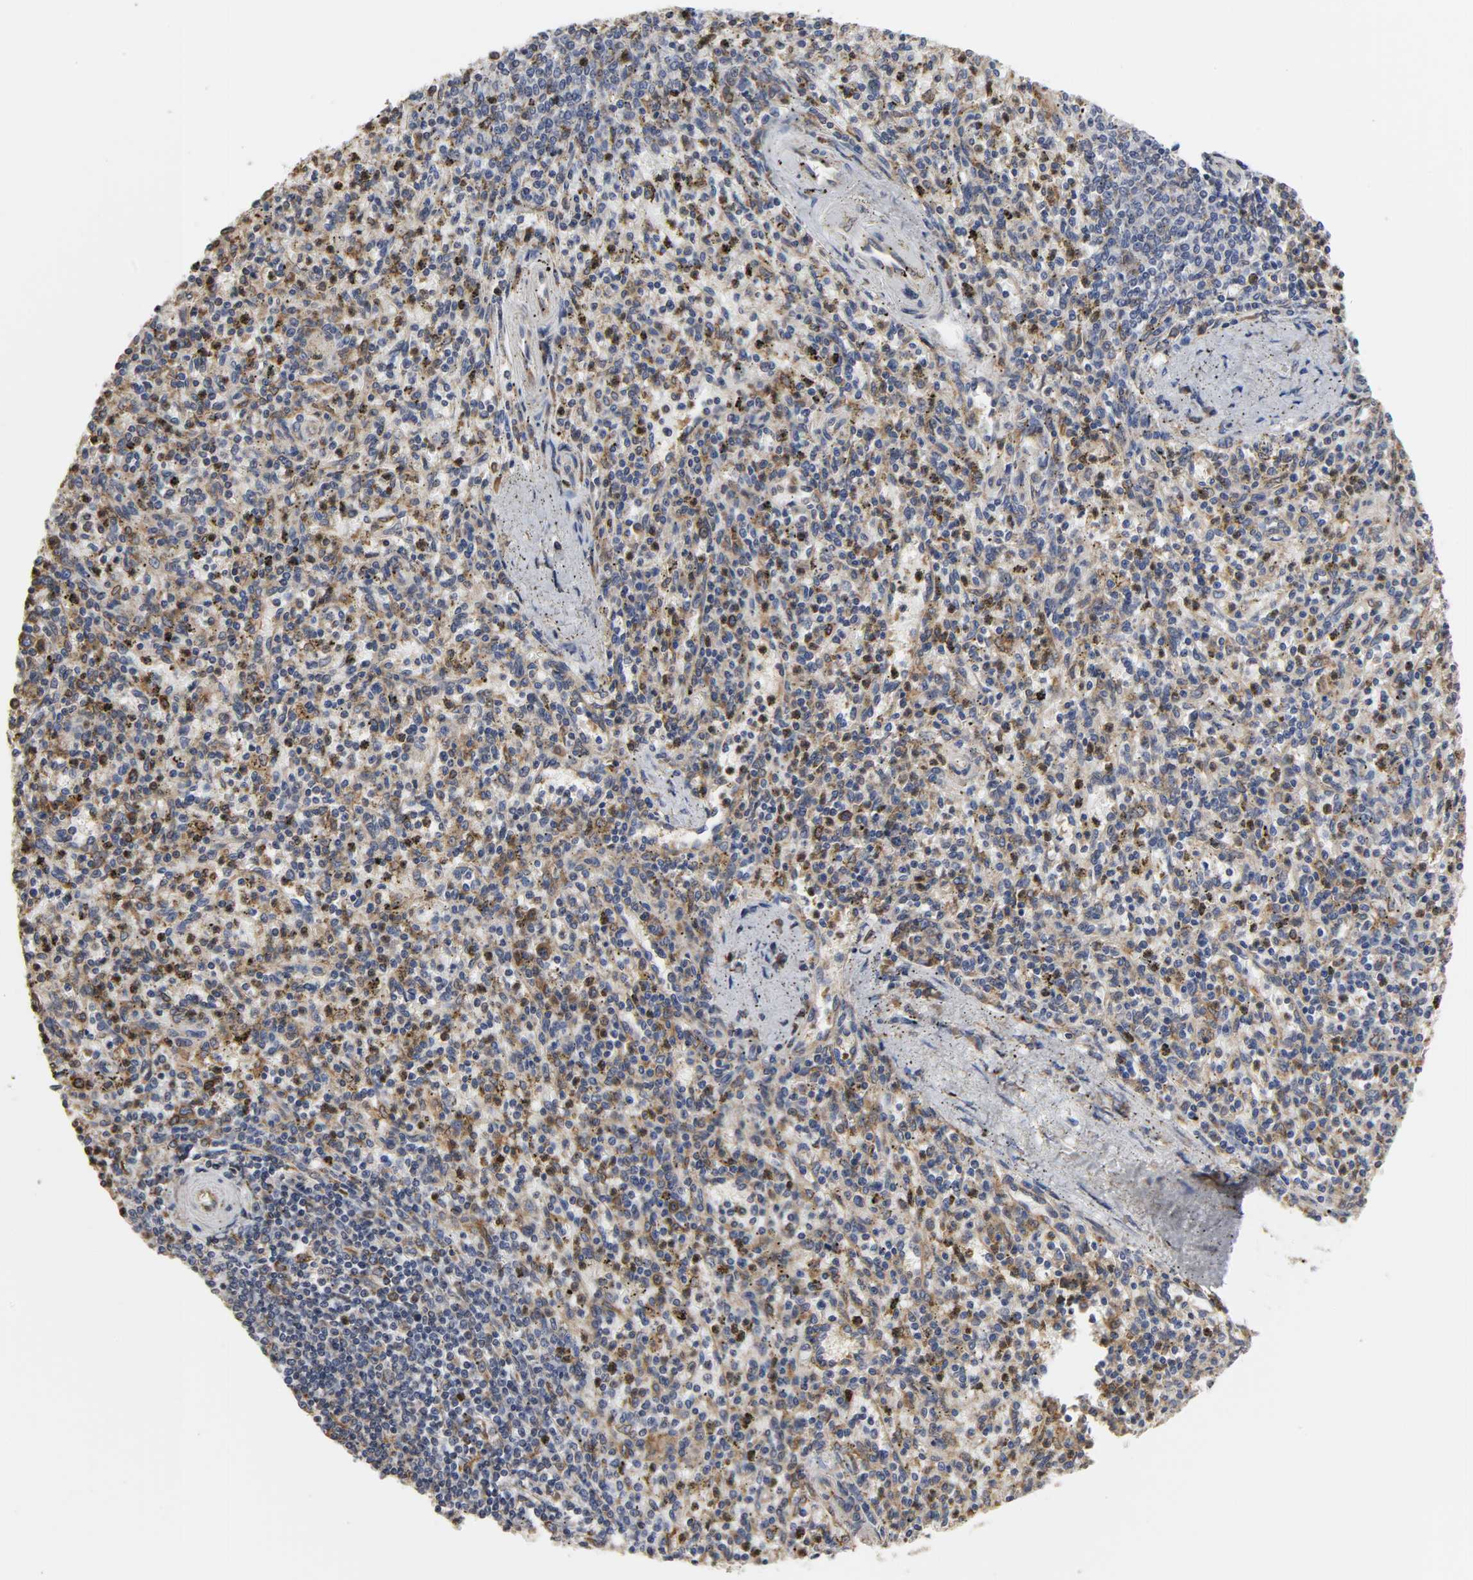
{"staining": {"intensity": "moderate", "quantity": "<25%", "location": "cytoplasmic/membranous"}, "tissue": "spleen", "cell_type": "Cells in red pulp", "image_type": "normal", "snomed": [{"axis": "morphology", "description": "Normal tissue, NOS"}, {"axis": "topography", "description": "Spleen"}], "caption": "Spleen stained with DAB IHC displays low levels of moderate cytoplasmic/membranous positivity in about <25% of cells in red pulp.", "gene": "HCK", "patient": {"sex": "male", "age": 72}}